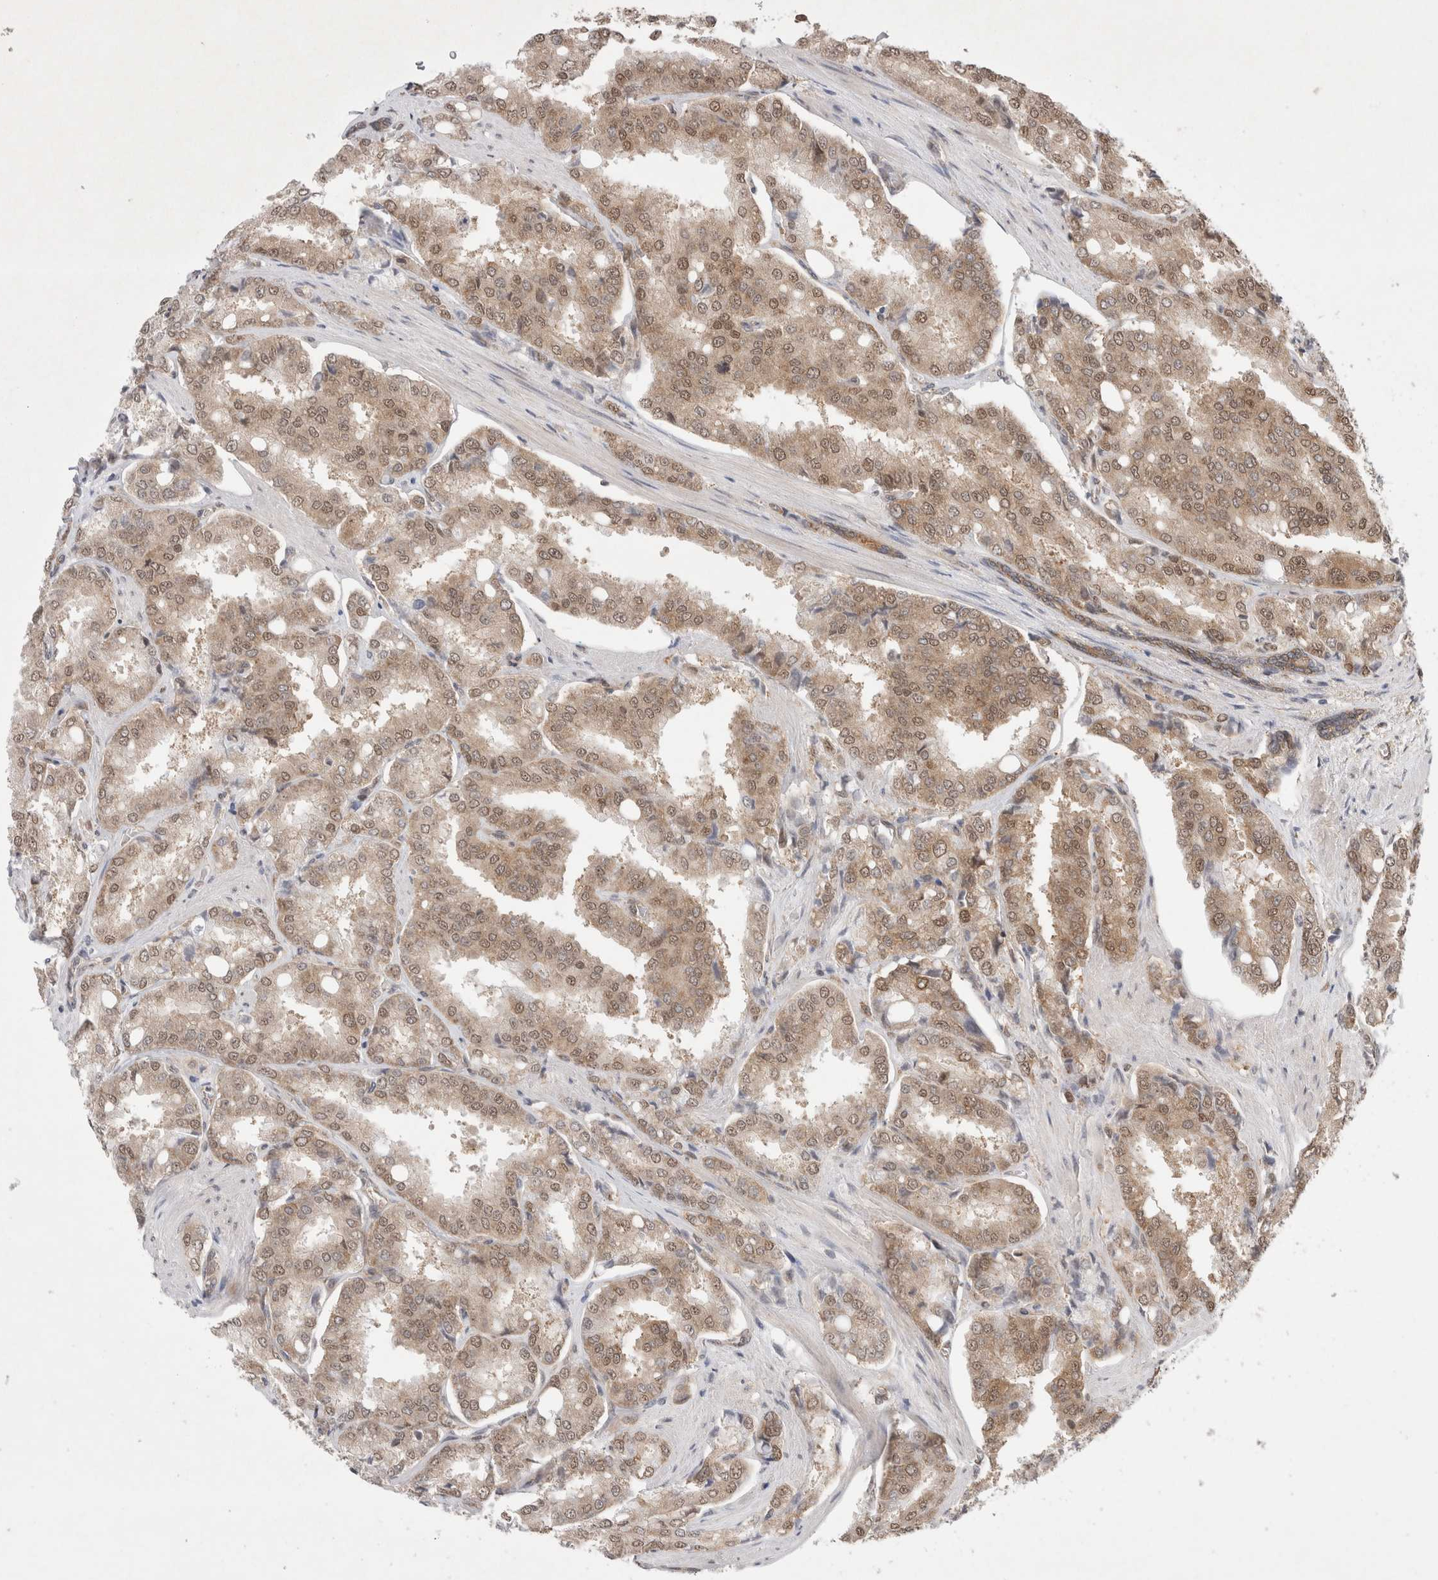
{"staining": {"intensity": "moderate", "quantity": ">75%", "location": "cytoplasmic/membranous,nuclear"}, "tissue": "prostate cancer", "cell_type": "Tumor cells", "image_type": "cancer", "snomed": [{"axis": "morphology", "description": "Adenocarcinoma, High grade"}, {"axis": "topography", "description": "Prostate"}], "caption": "This image reveals high-grade adenocarcinoma (prostate) stained with immunohistochemistry (IHC) to label a protein in brown. The cytoplasmic/membranous and nuclear of tumor cells show moderate positivity for the protein. Nuclei are counter-stained blue.", "gene": "WIPF2", "patient": {"sex": "male", "age": 50}}